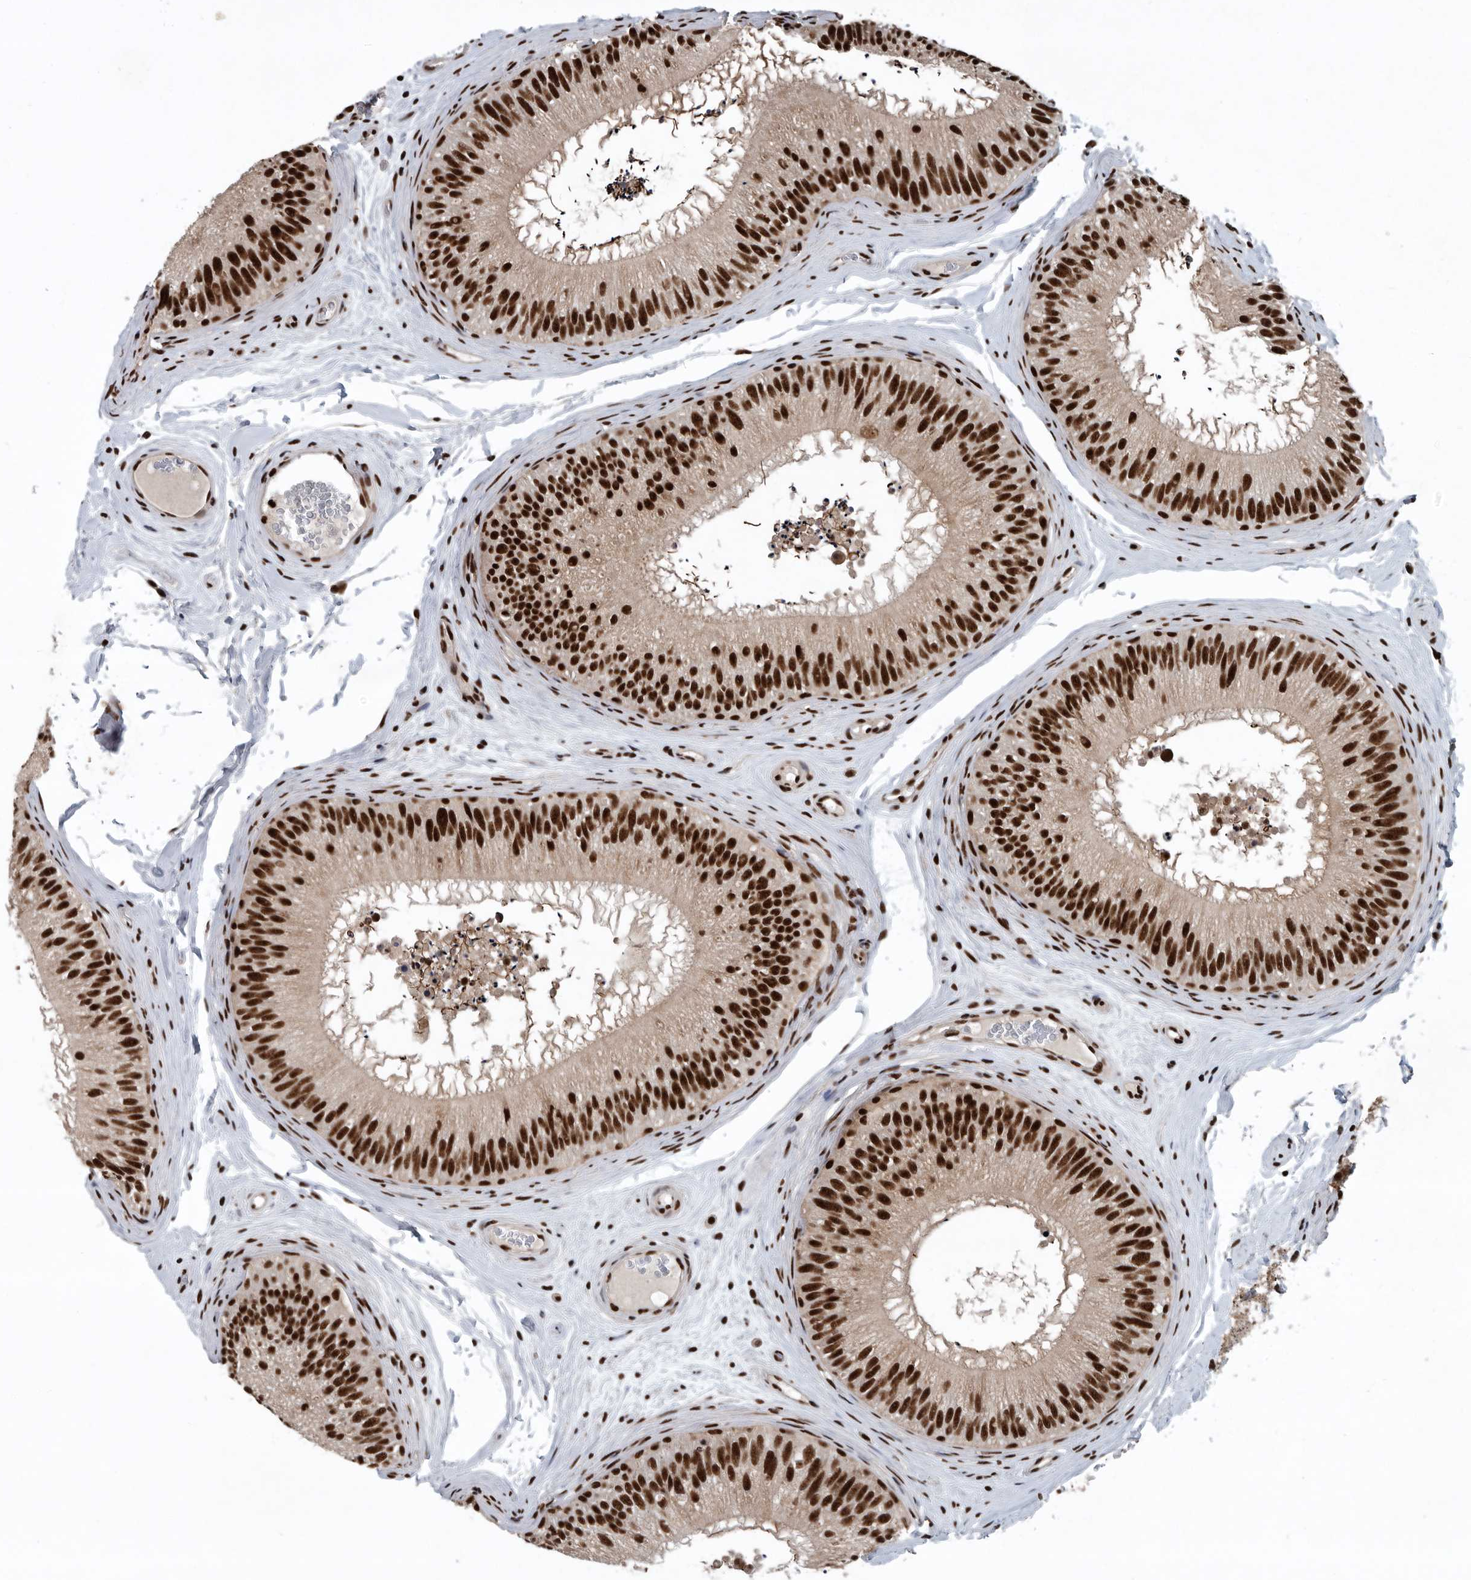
{"staining": {"intensity": "strong", "quantity": ">75%", "location": "nuclear"}, "tissue": "epididymis", "cell_type": "Glandular cells", "image_type": "normal", "snomed": [{"axis": "morphology", "description": "Normal tissue, NOS"}, {"axis": "topography", "description": "Epididymis"}], "caption": "Epididymis stained with DAB (3,3'-diaminobenzidine) immunohistochemistry shows high levels of strong nuclear staining in approximately >75% of glandular cells. Immunohistochemistry stains the protein in brown and the nuclei are stained blue.", "gene": "SENP7", "patient": {"sex": "male", "age": 45}}